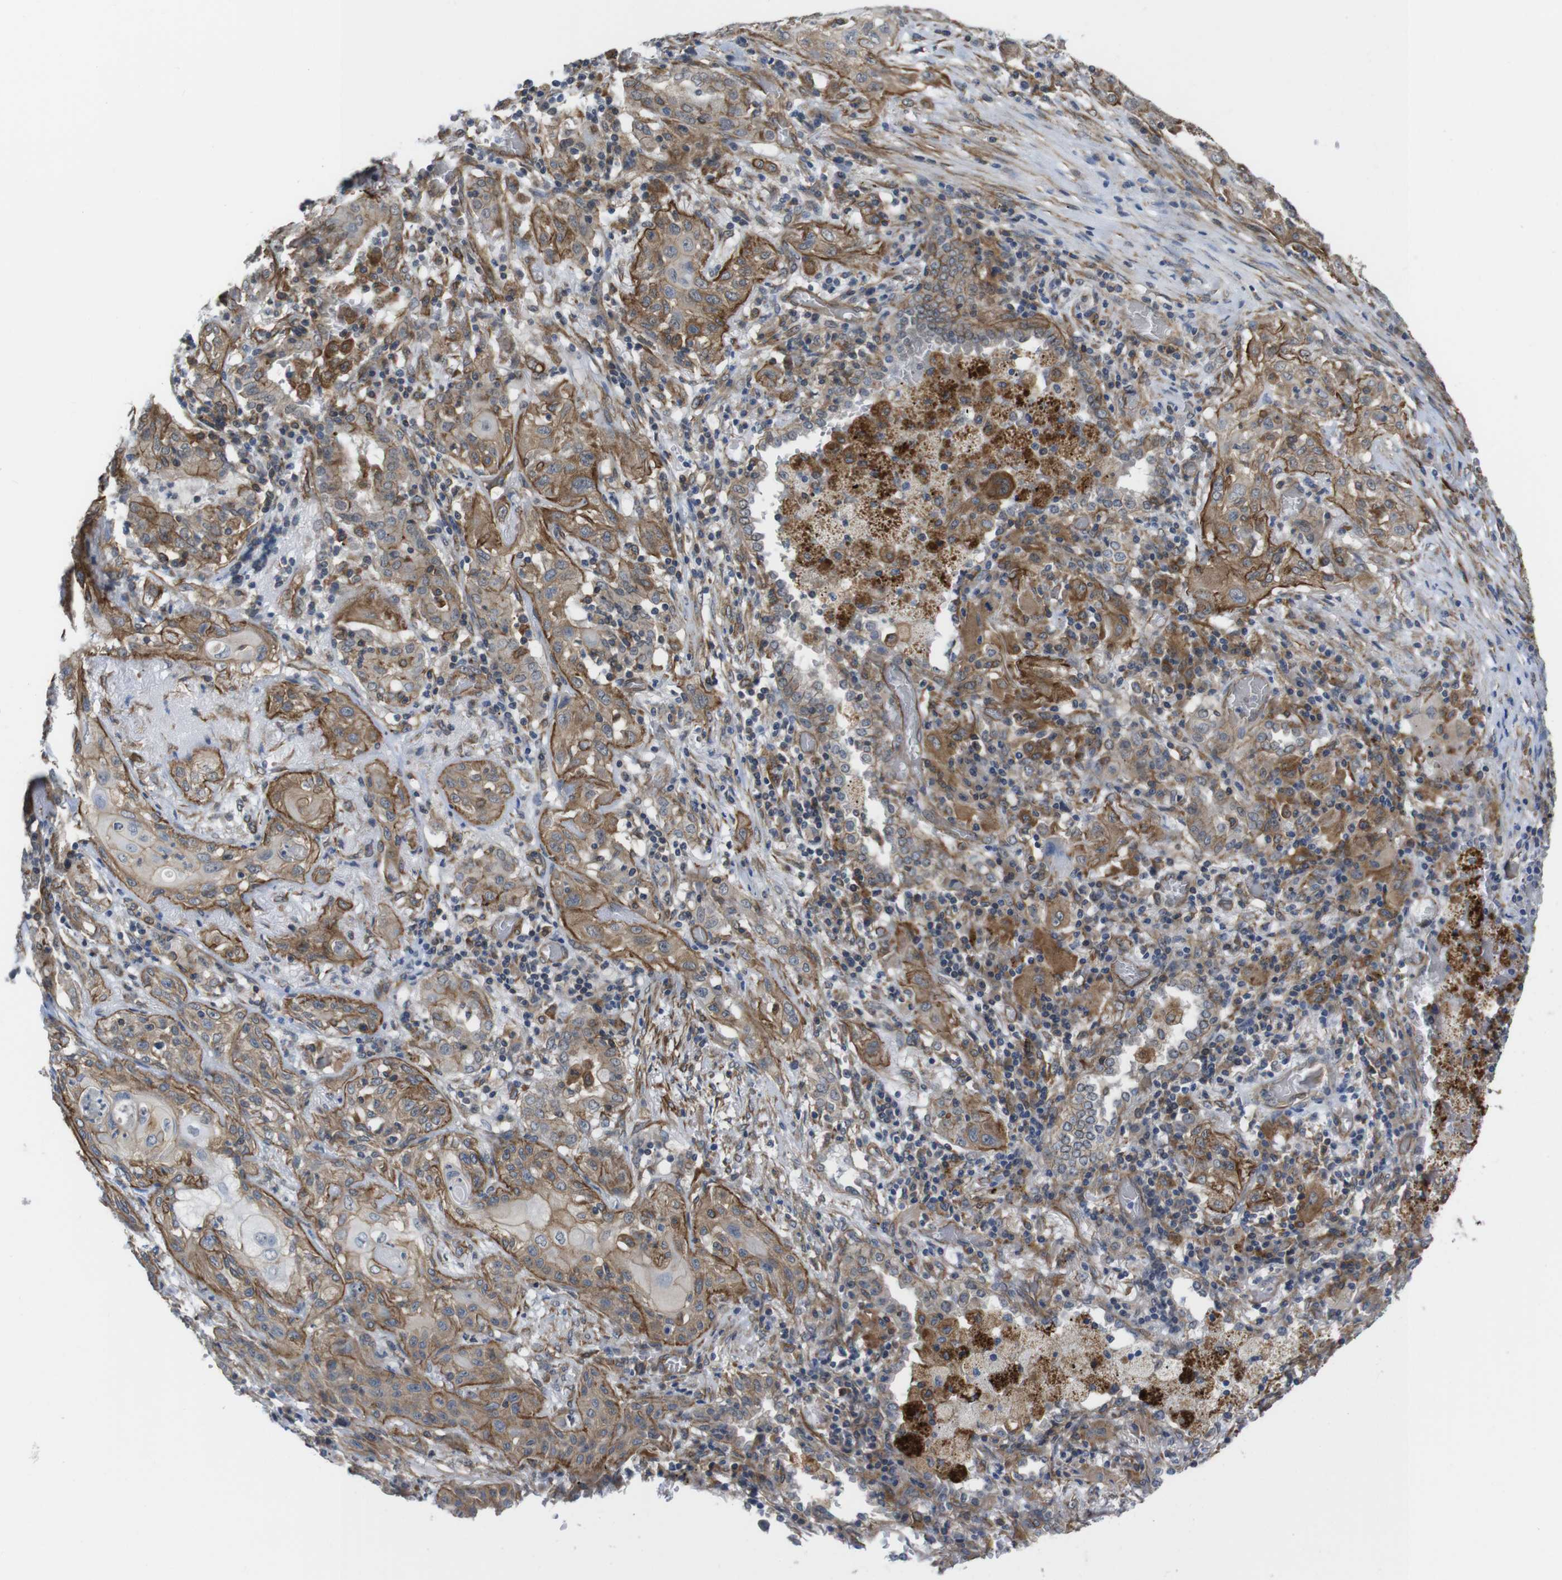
{"staining": {"intensity": "moderate", "quantity": ">75%", "location": "cytoplasmic/membranous"}, "tissue": "lung cancer", "cell_type": "Tumor cells", "image_type": "cancer", "snomed": [{"axis": "morphology", "description": "Squamous cell carcinoma, NOS"}, {"axis": "topography", "description": "Lung"}], "caption": "Immunohistochemistry photomicrograph of human lung cancer stained for a protein (brown), which reveals medium levels of moderate cytoplasmic/membranous positivity in about >75% of tumor cells.", "gene": "ZDHHC5", "patient": {"sex": "female", "age": 47}}